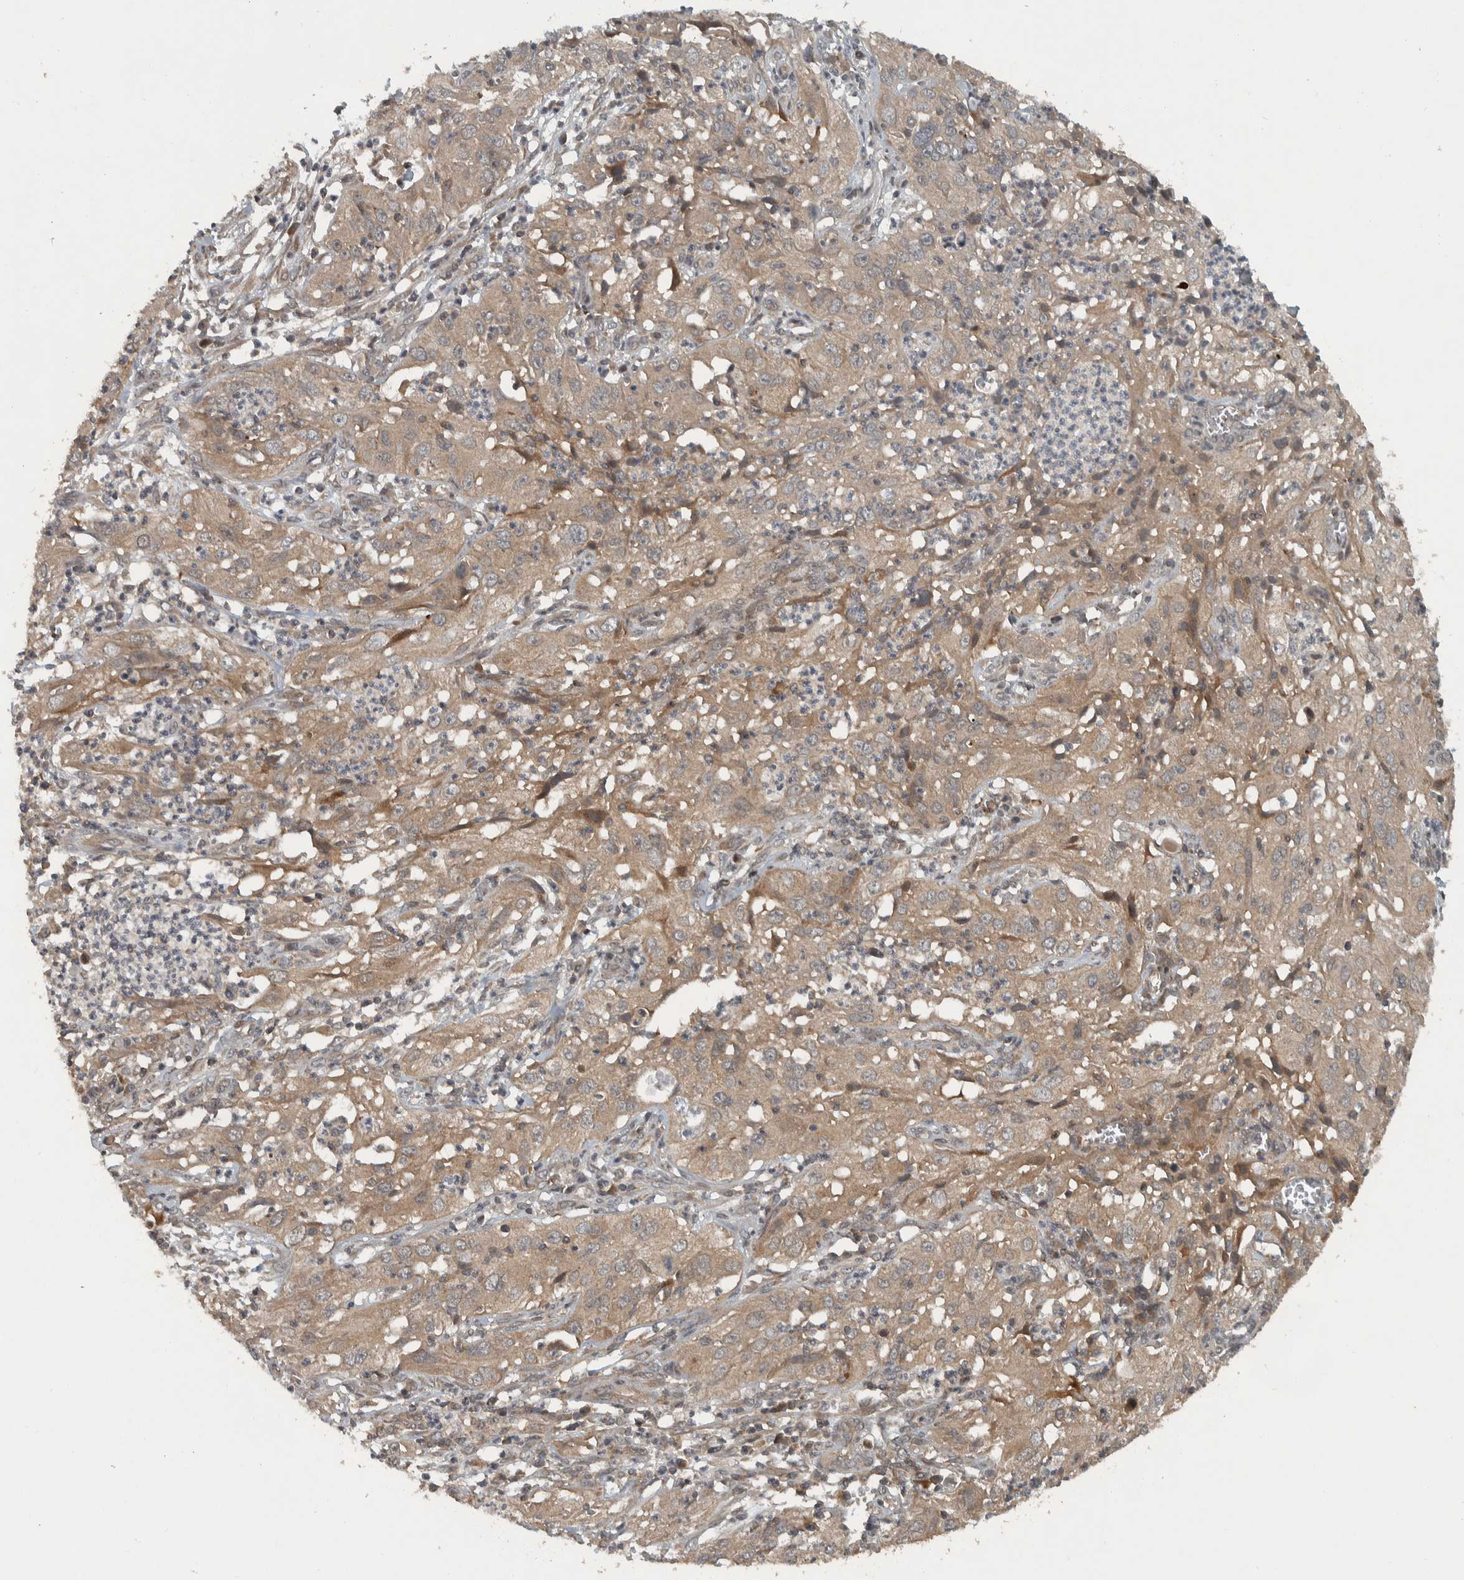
{"staining": {"intensity": "weak", "quantity": ">75%", "location": "cytoplasmic/membranous"}, "tissue": "cervical cancer", "cell_type": "Tumor cells", "image_type": "cancer", "snomed": [{"axis": "morphology", "description": "Squamous cell carcinoma, NOS"}, {"axis": "topography", "description": "Cervix"}], "caption": "Protein expression analysis of human cervical cancer (squamous cell carcinoma) reveals weak cytoplasmic/membranous positivity in approximately >75% of tumor cells.", "gene": "KIFAP3", "patient": {"sex": "female", "age": 32}}